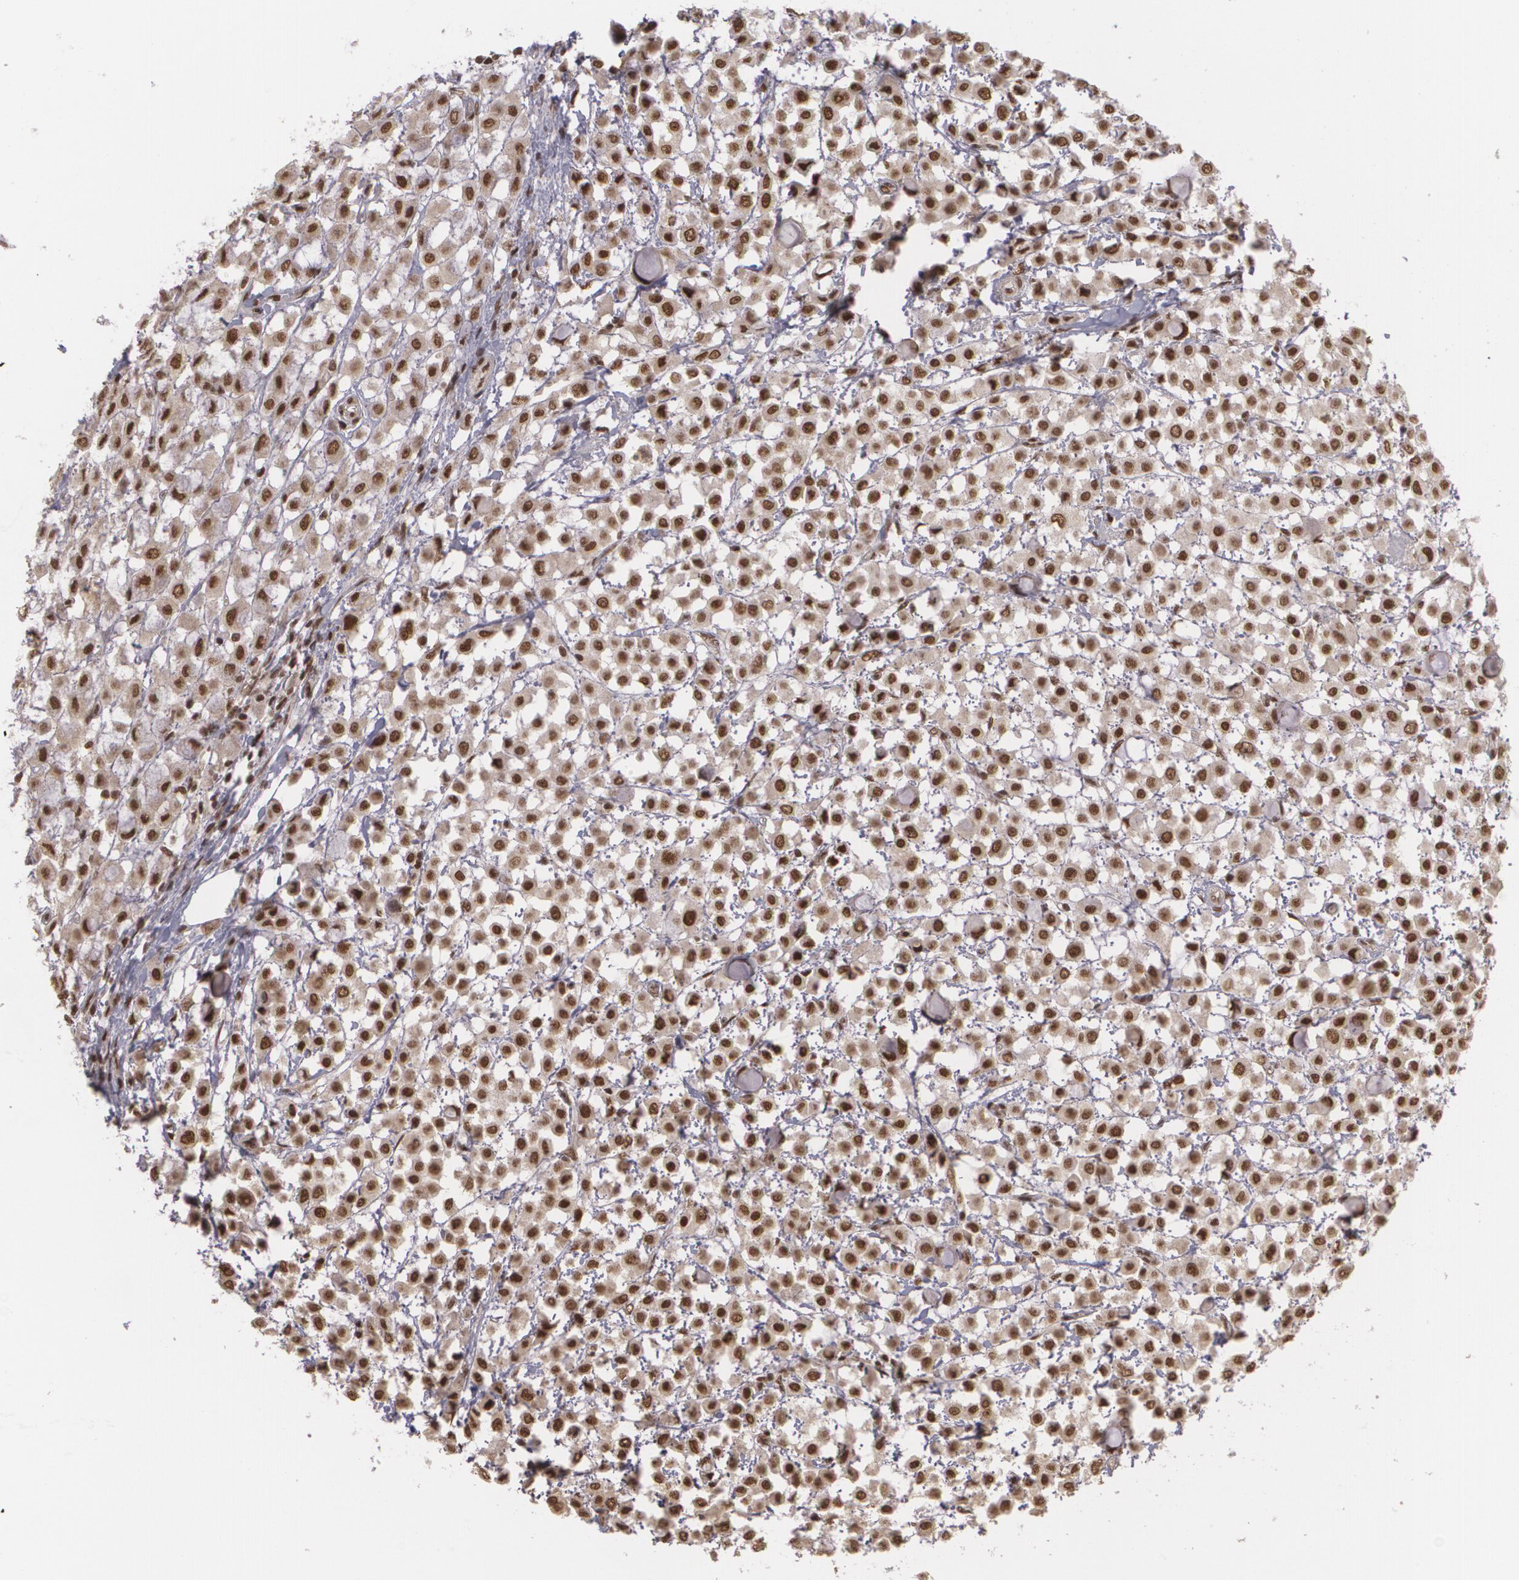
{"staining": {"intensity": "strong", "quantity": ">75%", "location": "nuclear"}, "tissue": "breast cancer", "cell_type": "Tumor cells", "image_type": "cancer", "snomed": [{"axis": "morphology", "description": "Lobular carcinoma"}, {"axis": "topography", "description": "Breast"}], "caption": "Immunohistochemical staining of breast lobular carcinoma reveals strong nuclear protein expression in approximately >75% of tumor cells. The protein is shown in brown color, while the nuclei are stained blue.", "gene": "RXRB", "patient": {"sex": "female", "age": 85}}